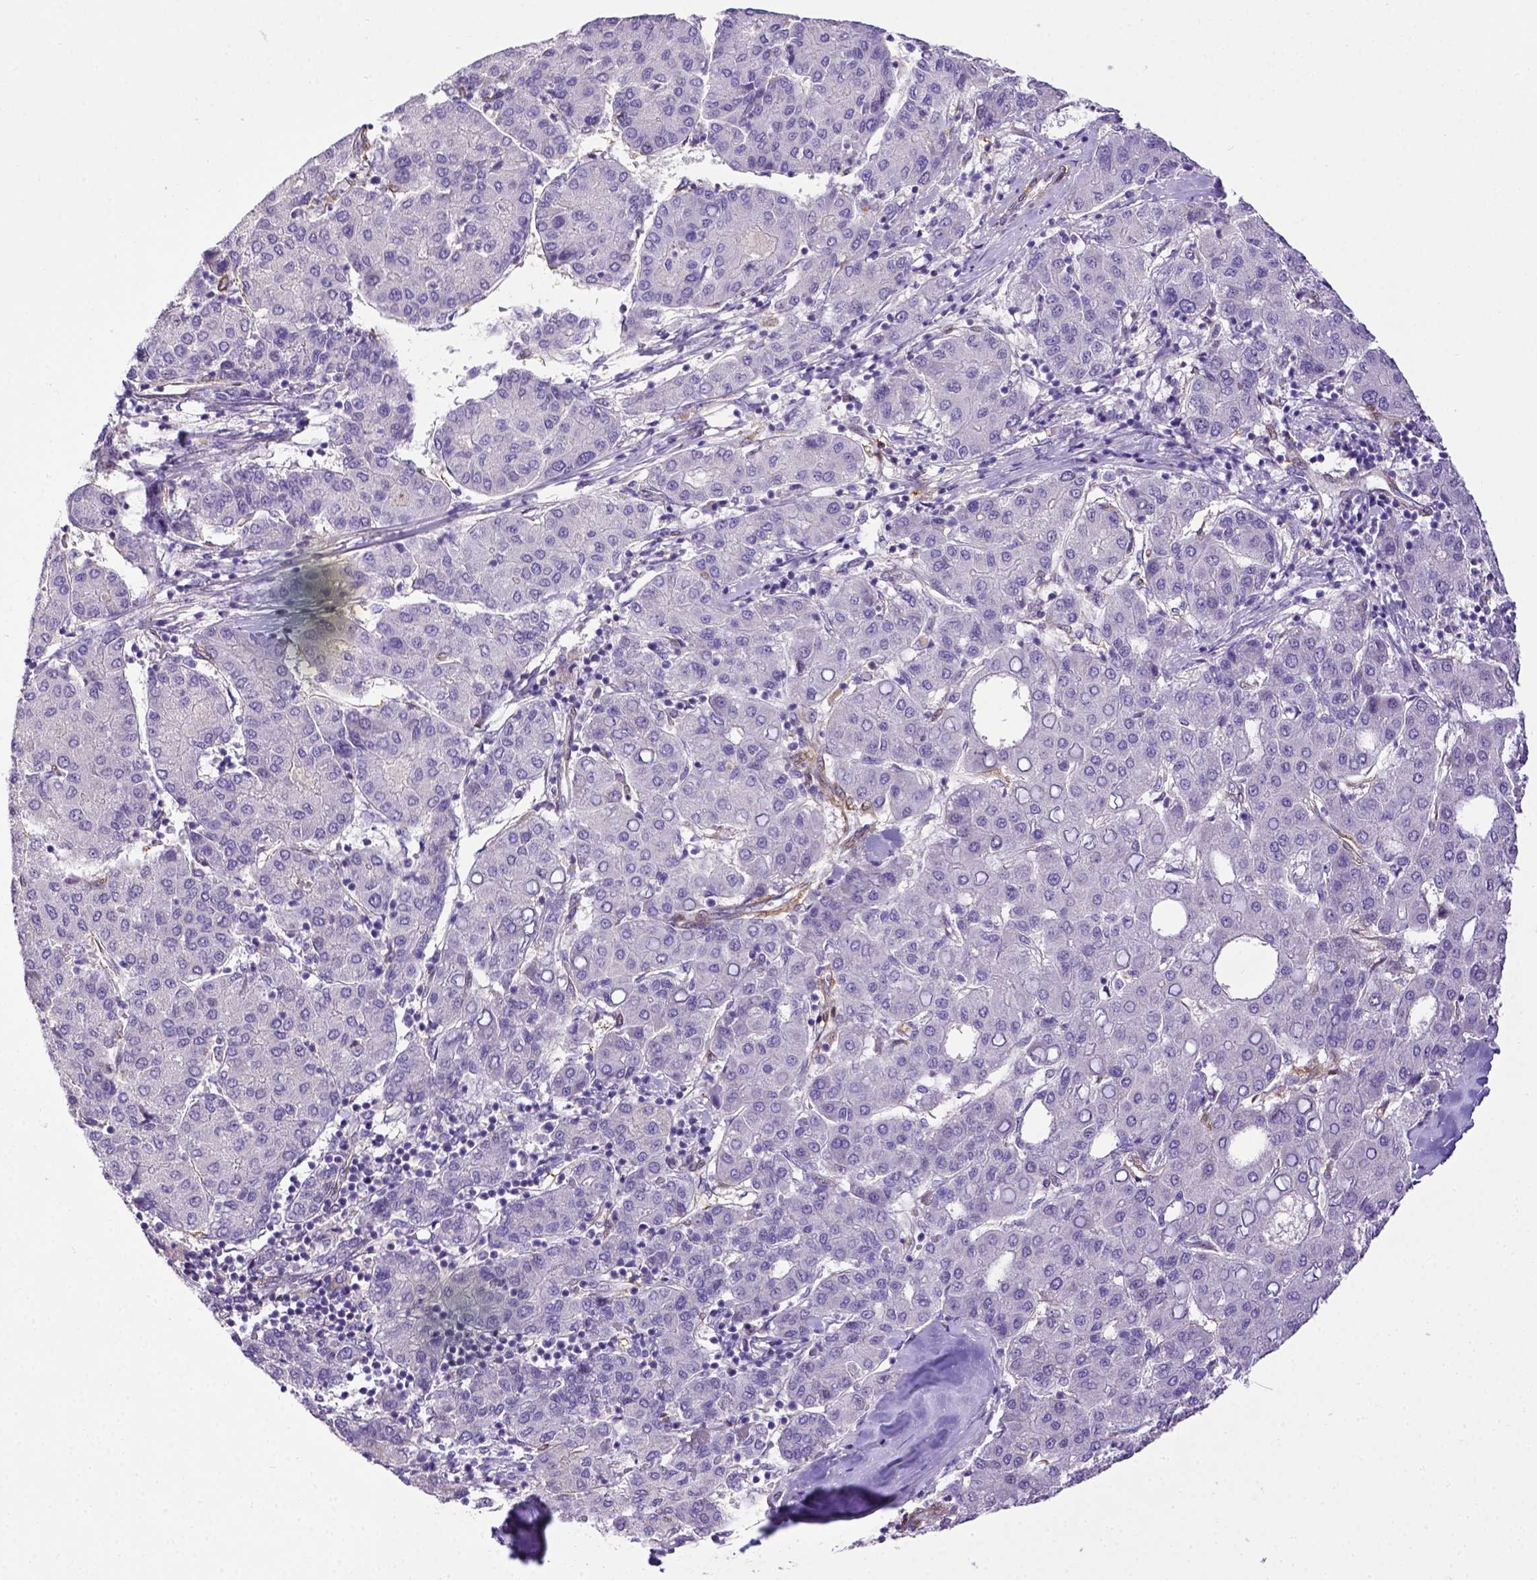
{"staining": {"intensity": "negative", "quantity": "none", "location": "none"}, "tissue": "liver cancer", "cell_type": "Tumor cells", "image_type": "cancer", "snomed": [{"axis": "morphology", "description": "Carcinoma, Hepatocellular, NOS"}, {"axis": "topography", "description": "Liver"}], "caption": "Tumor cells show no significant positivity in liver hepatocellular carcinoma. (Stains: DAB immunohistochemistry (IHC) with hematoxylin counter stain, Microscopy: brightfield microscopy at high magnification).", "gene": "BTN1A1", "patient": {"sex": "male", "age": 65}}